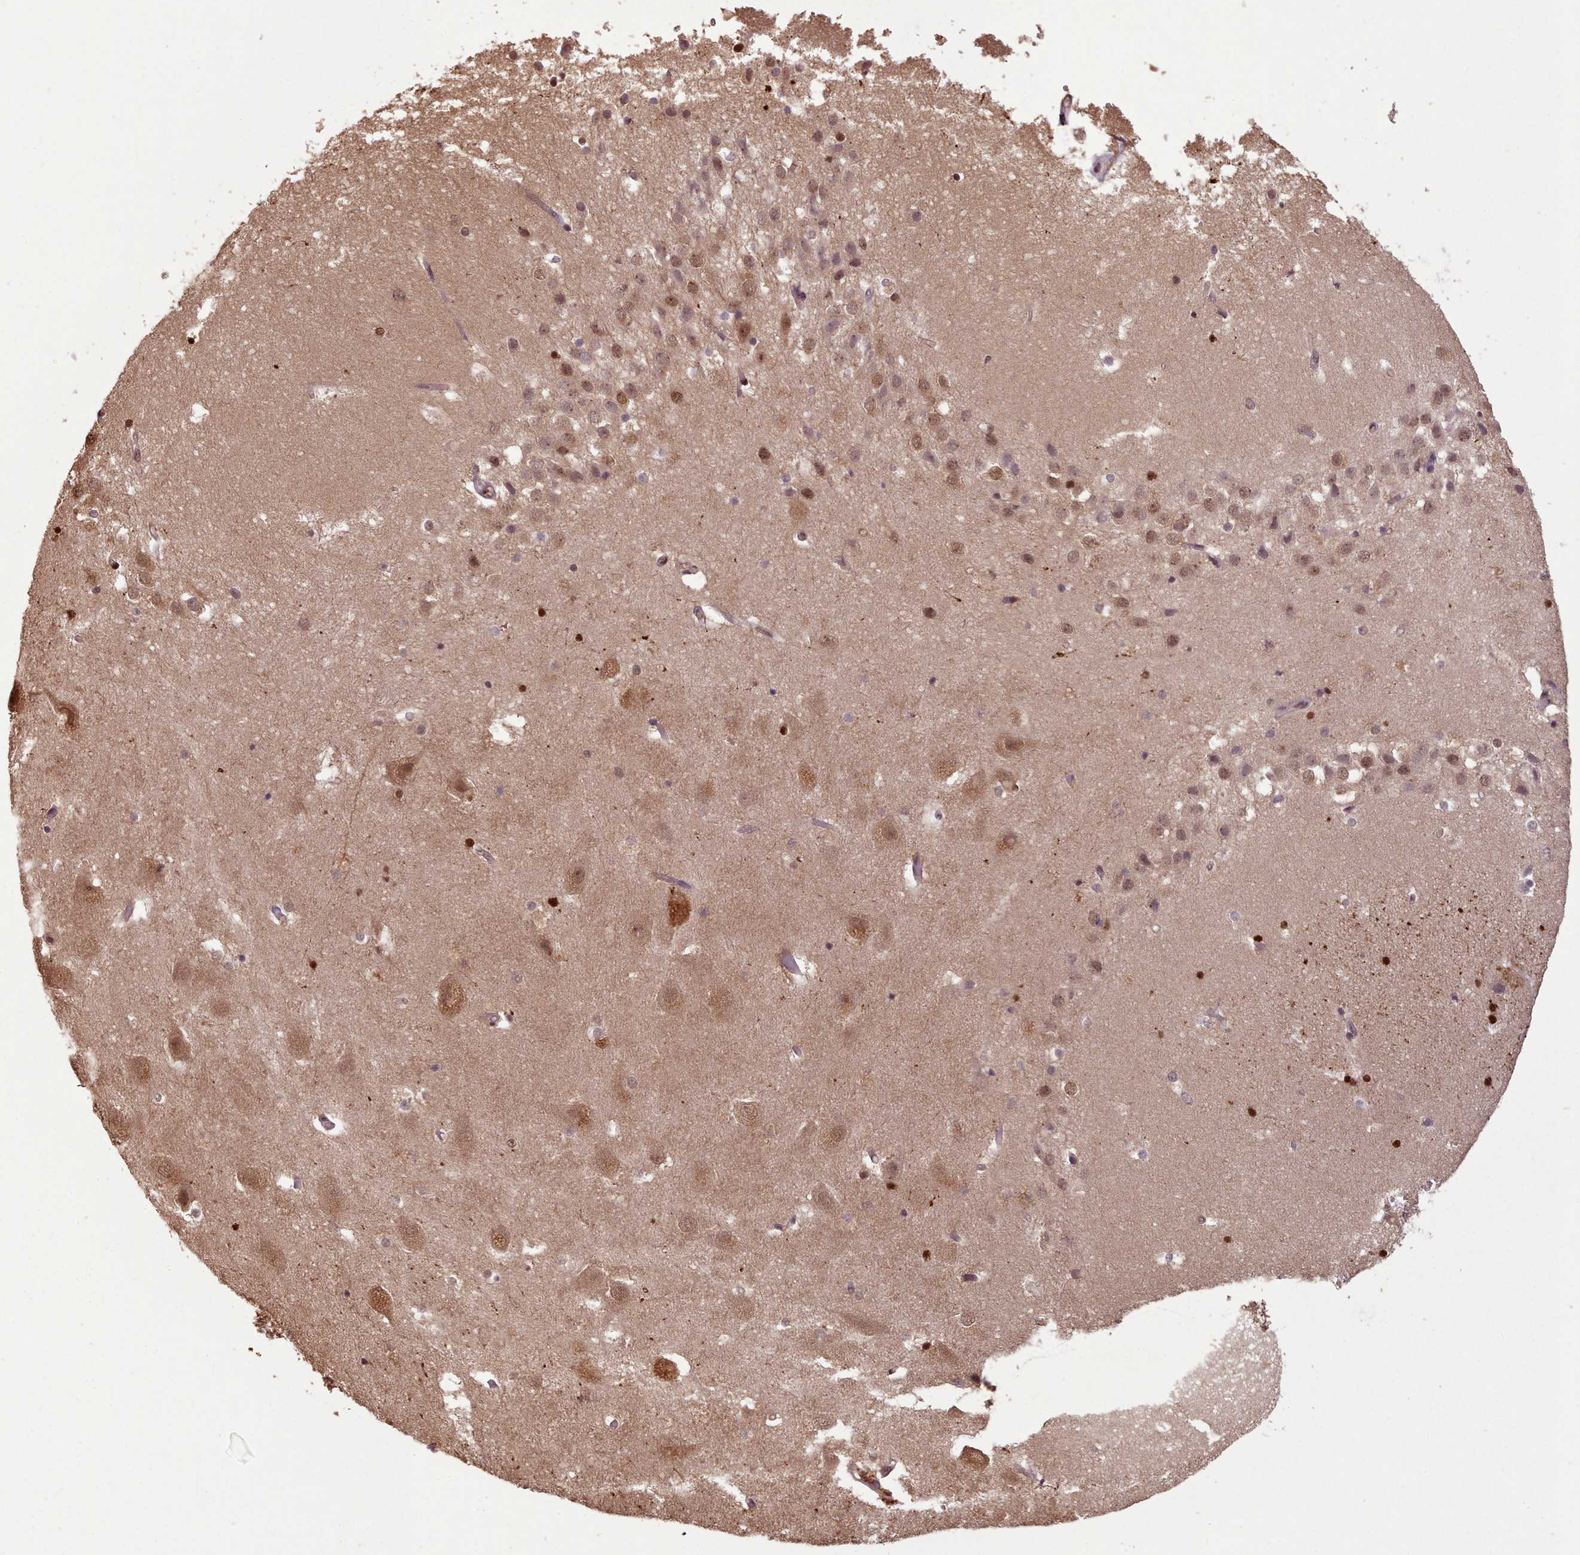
{"staining": {"intensity": "moderate", "quantity": "<25%", "location": "nuclear"}, "tissue": "hippocampus", "cell_type": "Glial cells", "image_type": "normal", "snomed": [{"axis": "morphology", "description": "Normal tissue, NOS"}, {"axis": "topography", "description": "Hippocampus"}], "caption": "An image of hippocampus stained for a protein reveals moderate nuclear brown staining in glial cells.", "gene": "RPS27A", "patient": {"sex": "female", "age": 52}}